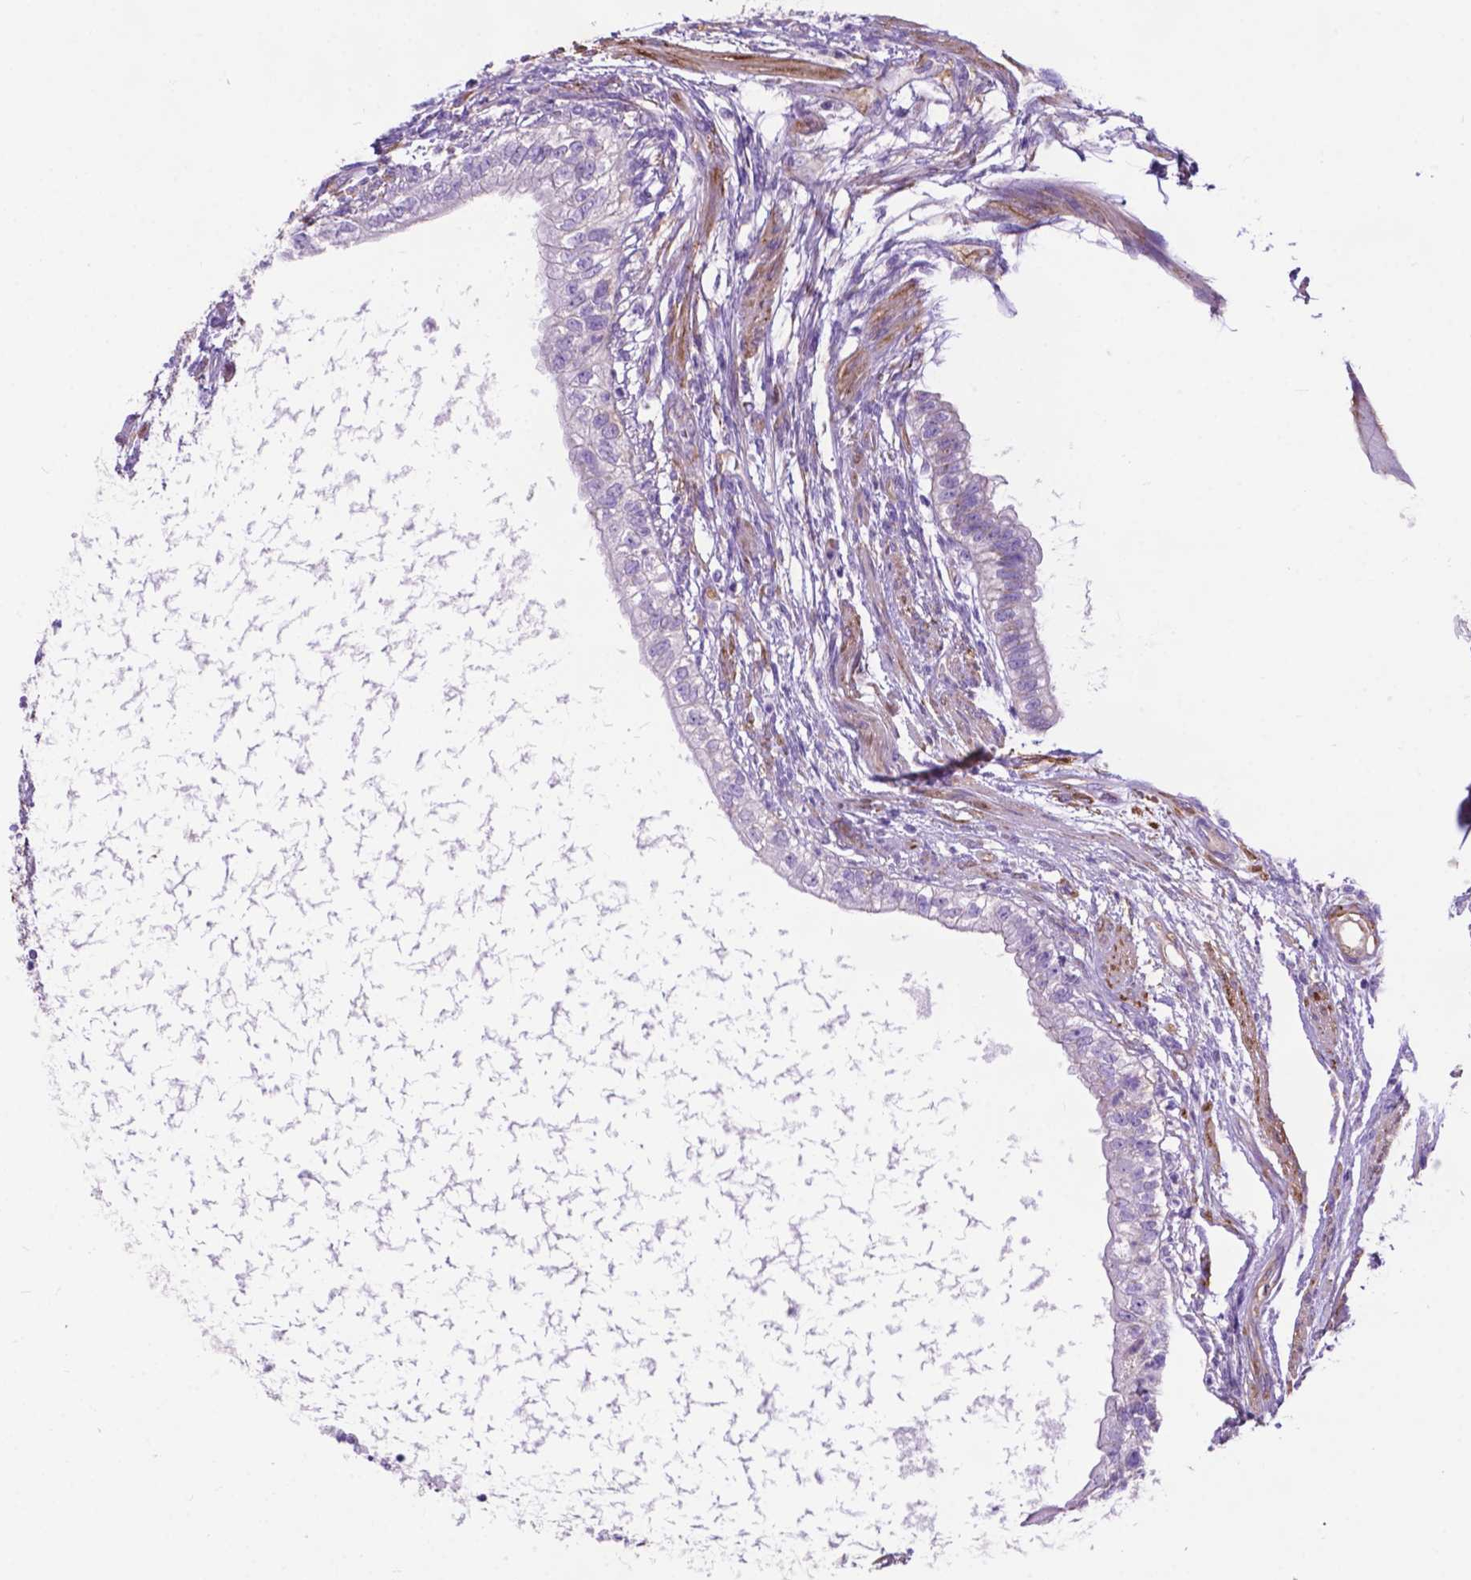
{"staining": {"intensity": "negative", "quantity": "none", "location": "none"}, "tissue": "testis cancer", "cell_type": "Tumor cells", "image_type": "cancer", "snomed": [{"axis": "morphology", "description": "Carcinoma, Embryonal, NOS"}, {"axis": "topography", "description": "Testis"}], "caption": "A micrograph of testis cancer (embryonal carcinoma) stained for a protein exhibits no brown staining in tumor cells.", "gene": "PCDHA12", "patient": {"sex": "male", "age": 26}}